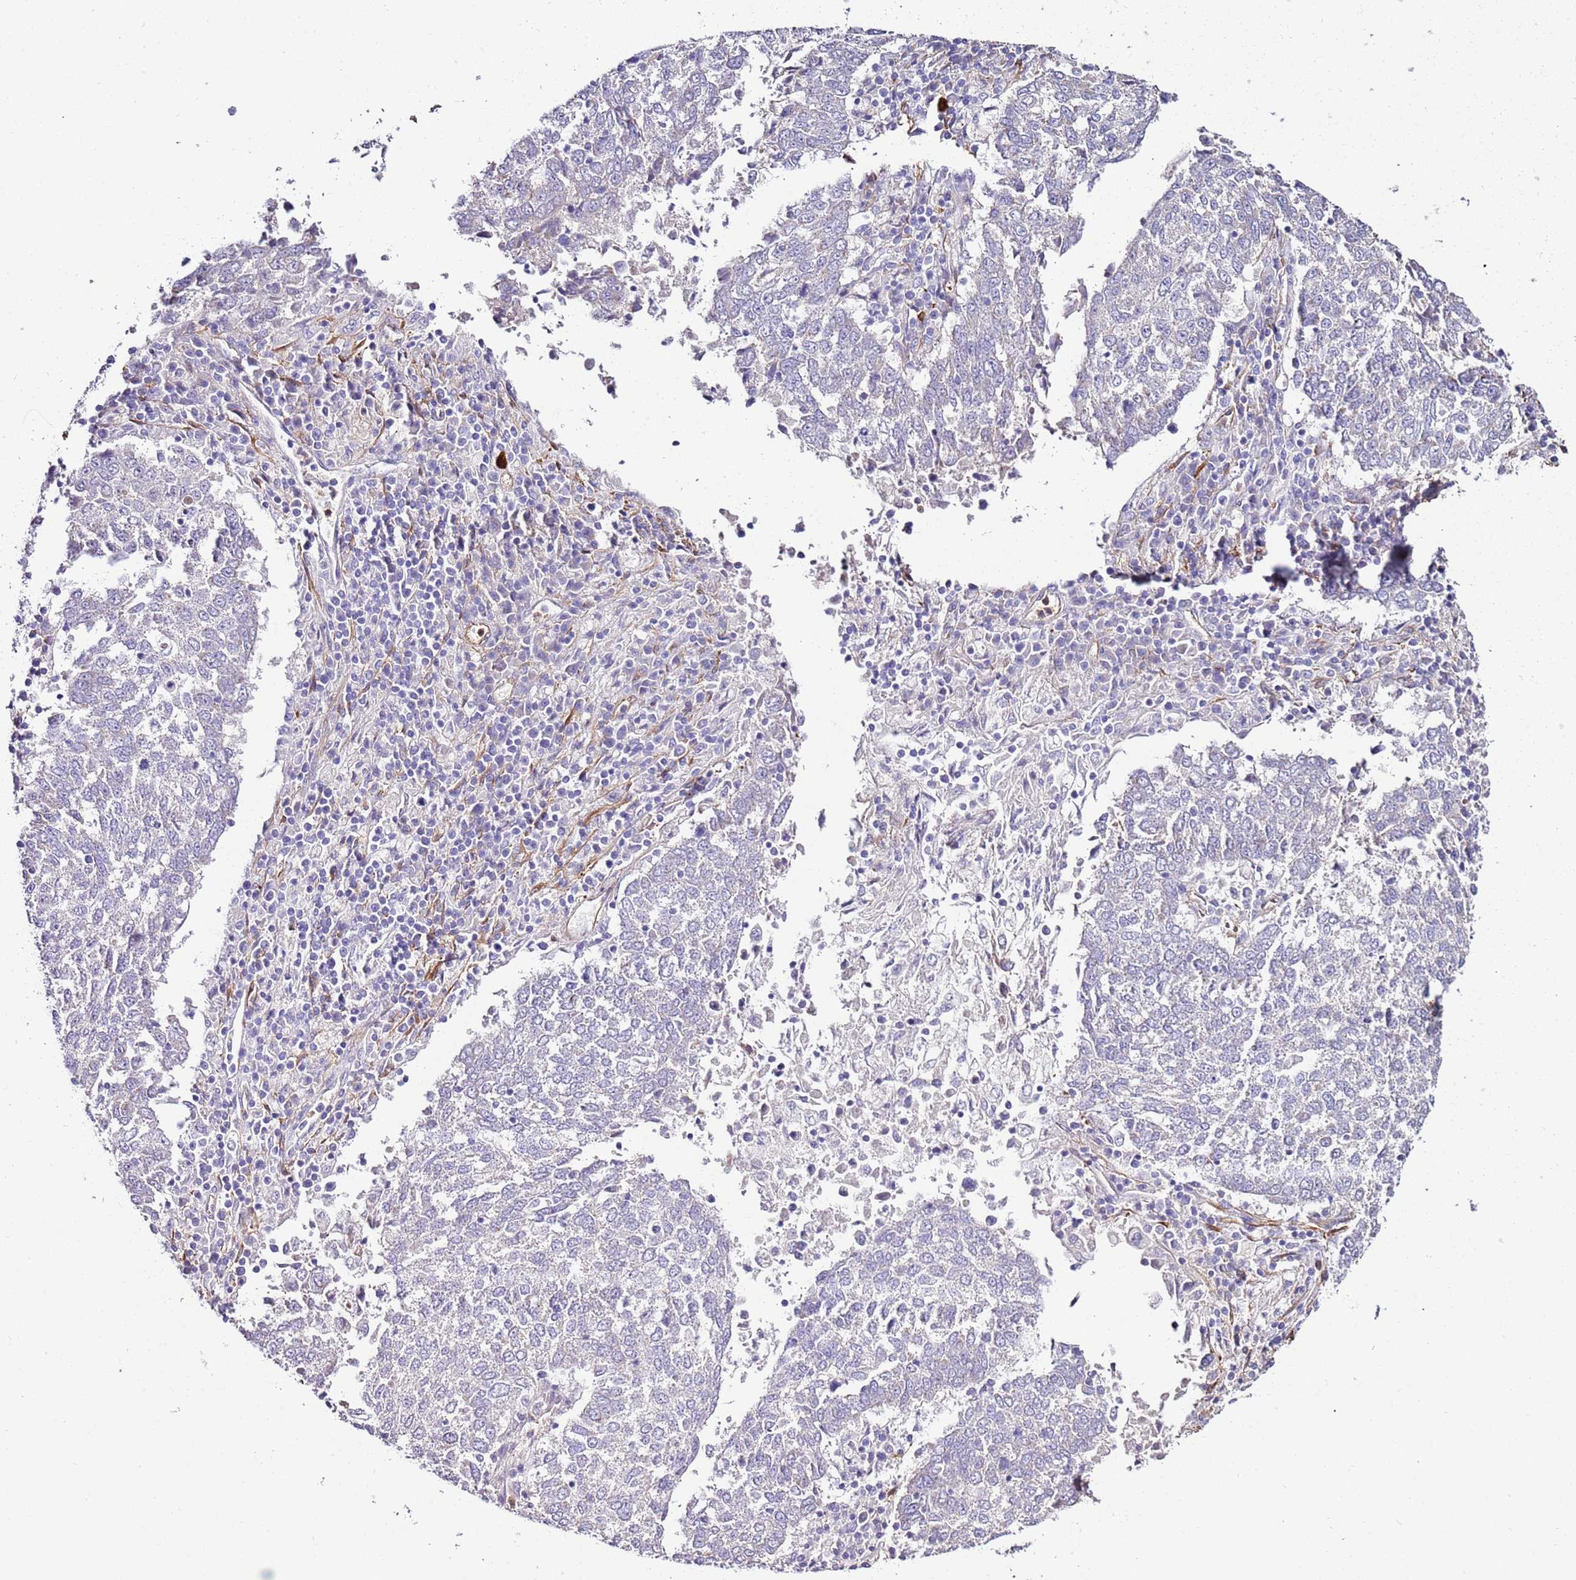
{"staining": {"intensity": "negative", "quantity": "none", "location": "none"}, "tissue": "lung cancer", "cell_type": "Tumor cells", "image_type": "cancer", "snomed": [{"axis": "morphology", "description": "Squamous cell carcinoma, NOS"}, {"axis": "topography", "description": "Lung"}], "caption": "The image reveals no staining of tumor cells in lung cancer (squamous cell carcinoma). The staining is performed using DAB brown chromogen with nuclei counter-stained in using hematoxylin.", "gene": "FAM174C", "patient": {"sex": "male", "age": 73}}